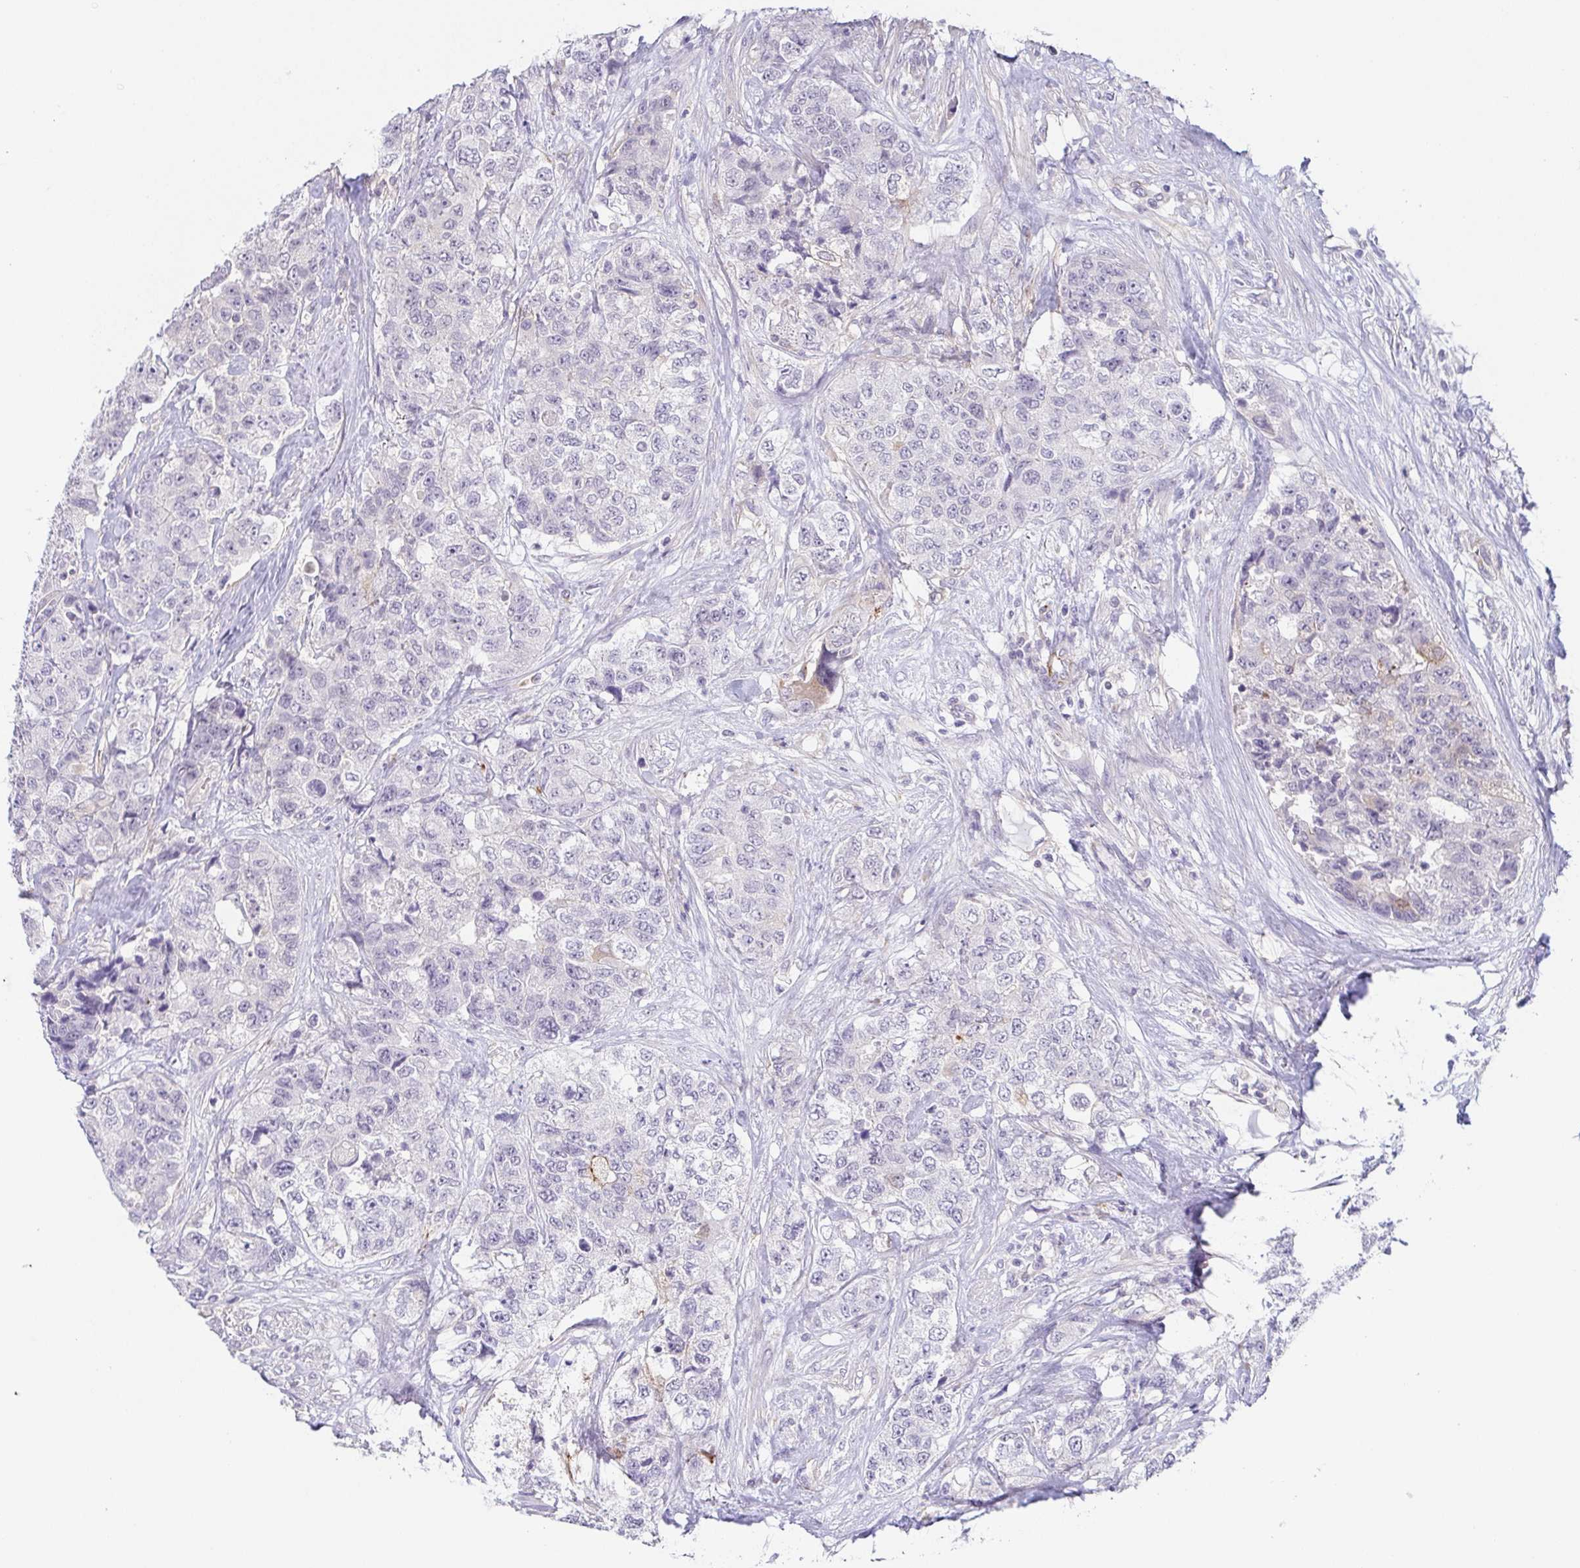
{"staining": {"intensity": "negative", "quantity": "none", "location": "none"}, "tissue": "urothelial cancer", "cell_type": "Tumor cells", "image_type": "cancer", "snomed": [{"axis": "morphology", "description": "Urothelial carcinoma, High grade"}, {"axis": "topography", "description": "Urinary bladder"}], "caption": "Image shows no significant protein expression in tumor cells of urothelial cancer.", "gene": "COL17A1", "patient": {"sex": "female", "age": 78}}